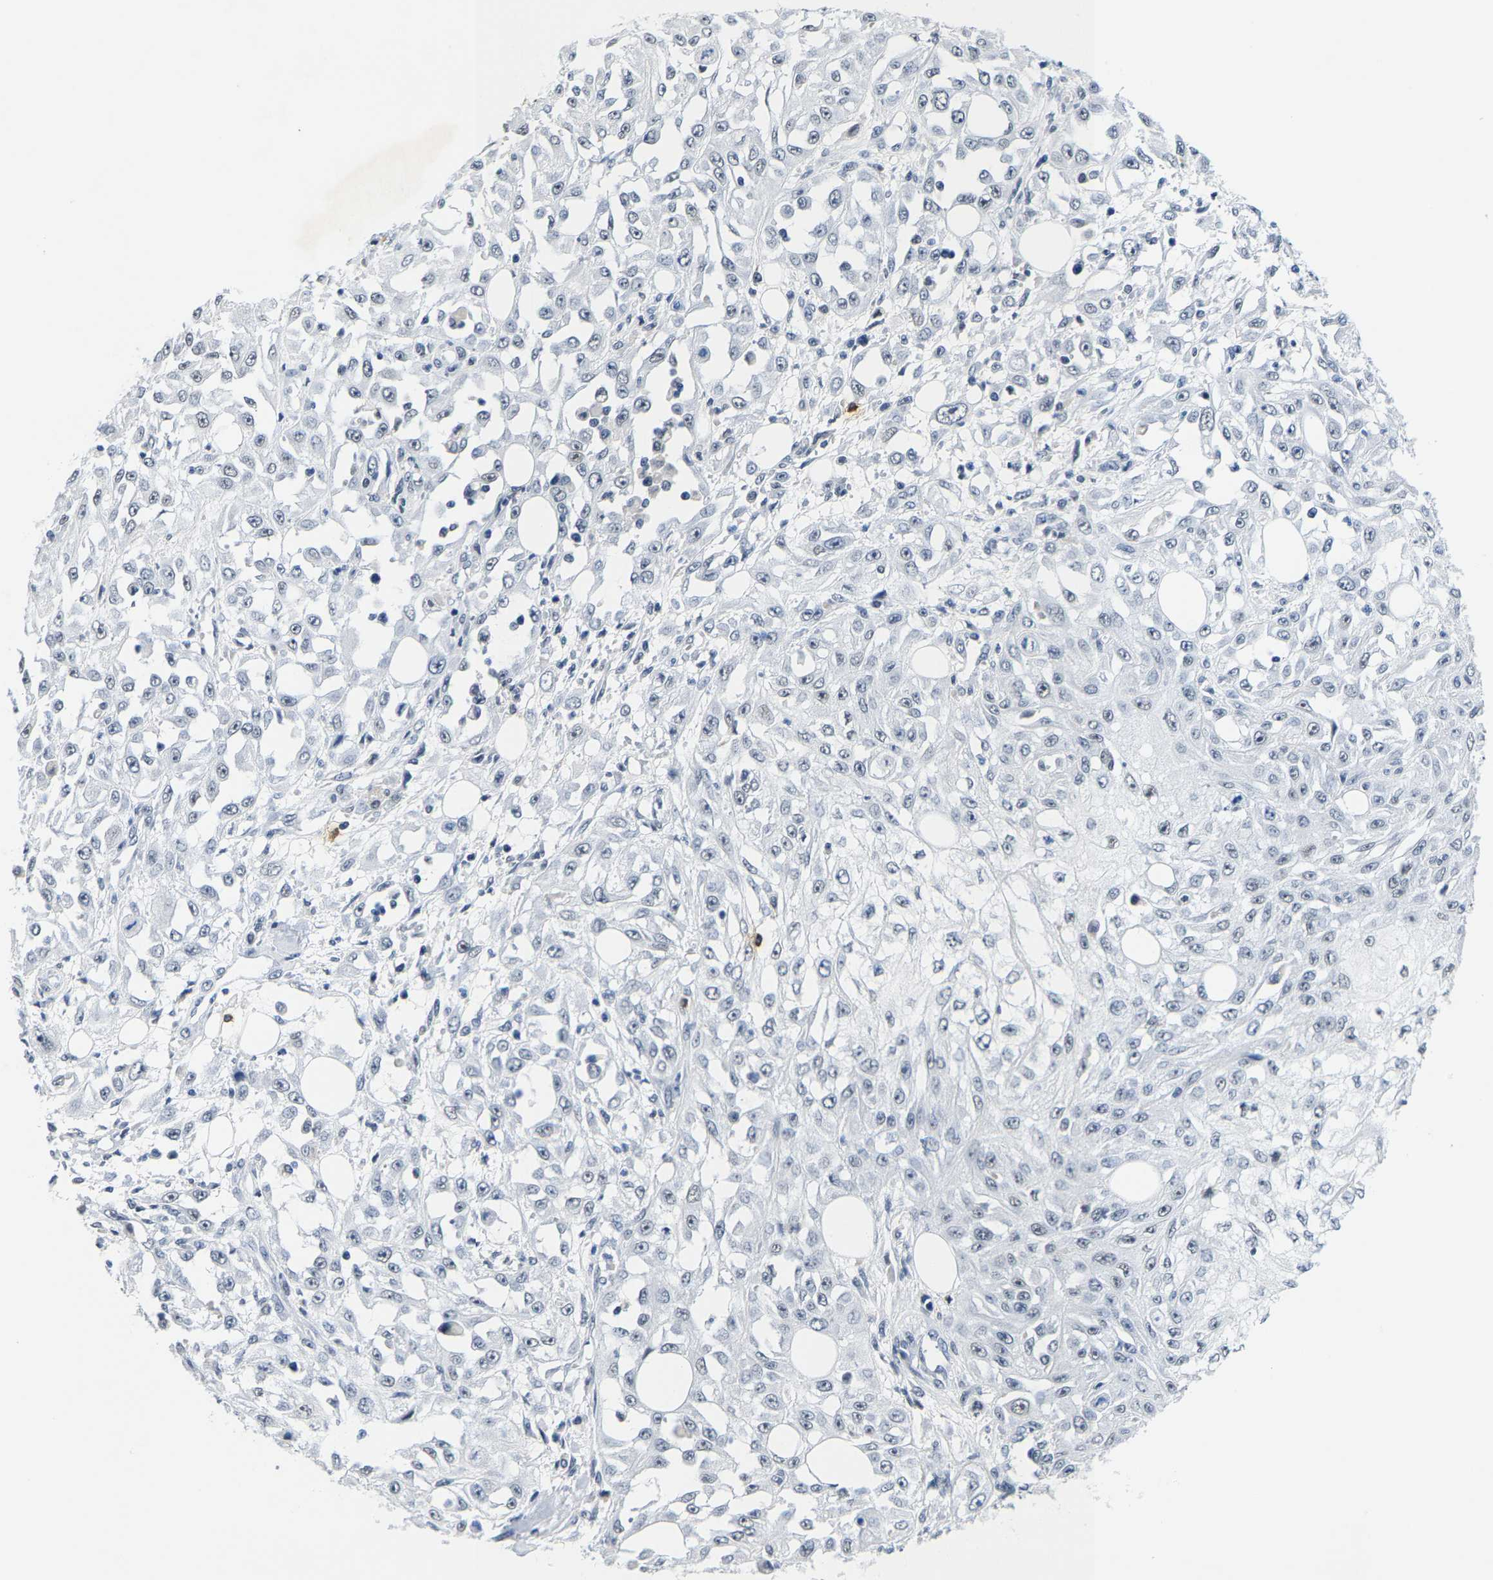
{"staining": {"intensity": "negative", "quantity": "none", "location": "none"}, "tissue": "skin cancer", "cell_type": "Tumor cells", "image_type": "cancer", "snomed": [{"axis": "morphology", "description": "Squamous cell carcinoma, NOS"}, {"axis": "morphology", "description": "Squamous cell carcinoma, metastatic, NOS"}, {"axis": "topography", "description": "Skin"}, {"axis": "topography", "description": "Lymph node"}], "caption": "High power microscopy histopathology image of an immunohistochemistry micrograph of skin squamous cell carcinoma, revealing no significant staining in tumor cells. Nuclei are stained in blue.", "gene": "SETD1B", "patient": {"sex": "male", "age": 75}}